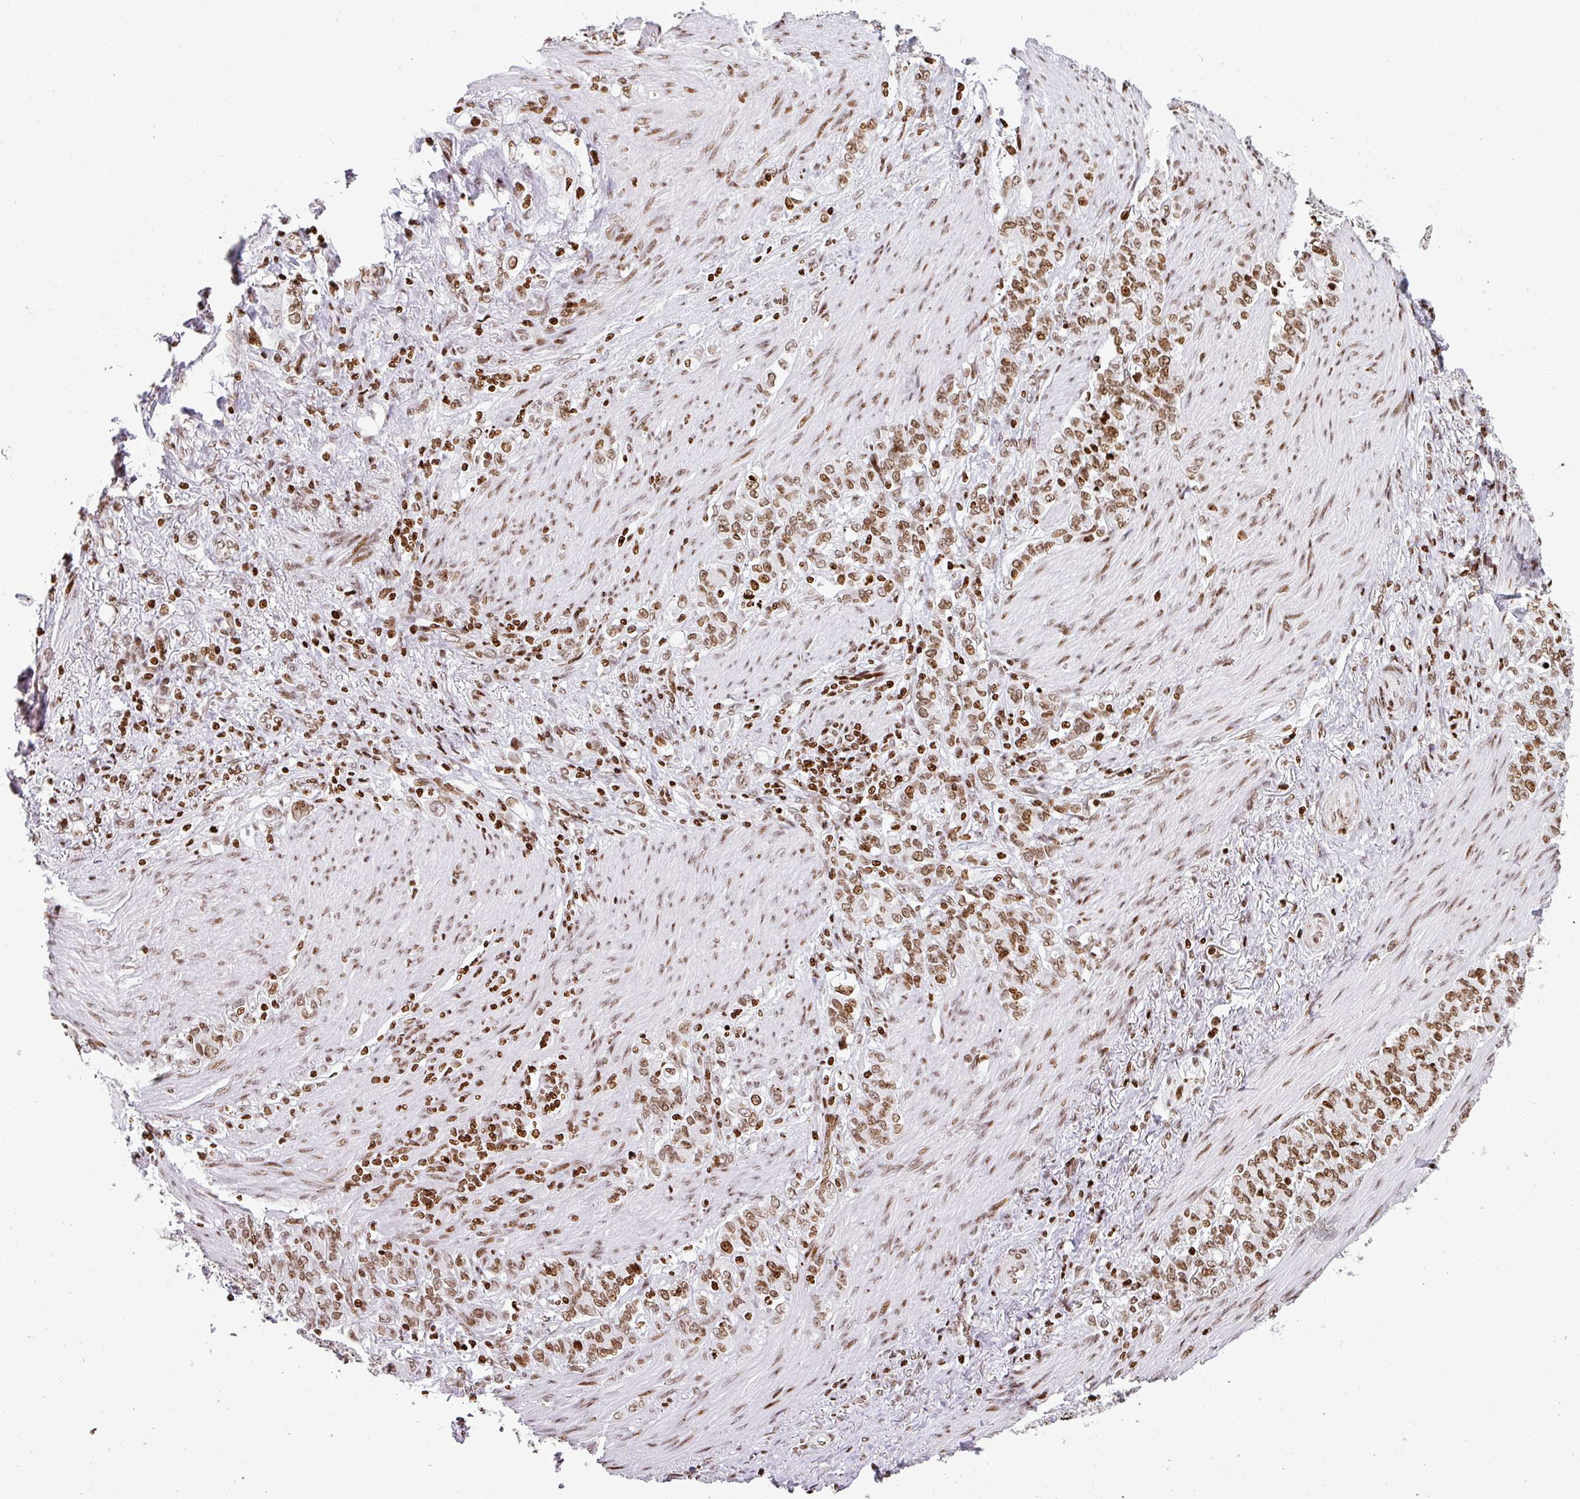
{"staining": {"intensity": "moderate", "quantity": ">75%", "location": "nuclear"}, "tissue": "stomach cancer", "cell_type": "Tumor cells", "image_type": "cancer", "snomed": [{"axis": "morphology", "description": "Adenocarcinoma, NOS"}, {"axis": "topography", "description": "Stomach"}], "caption": "Immunohistochemistry (IHC) of adenocarcinoma (stomach) reveals medium levels of moderate nuclear expression in about >75% of tumor cells. The staining was performed using DAB to visualize the protein expression in brown, while the nuclei were stained in blue with hematoxylin (Magnification: 20x).", "gene": "RASL11A", "patient": {"sex": "female", "age": 79}}